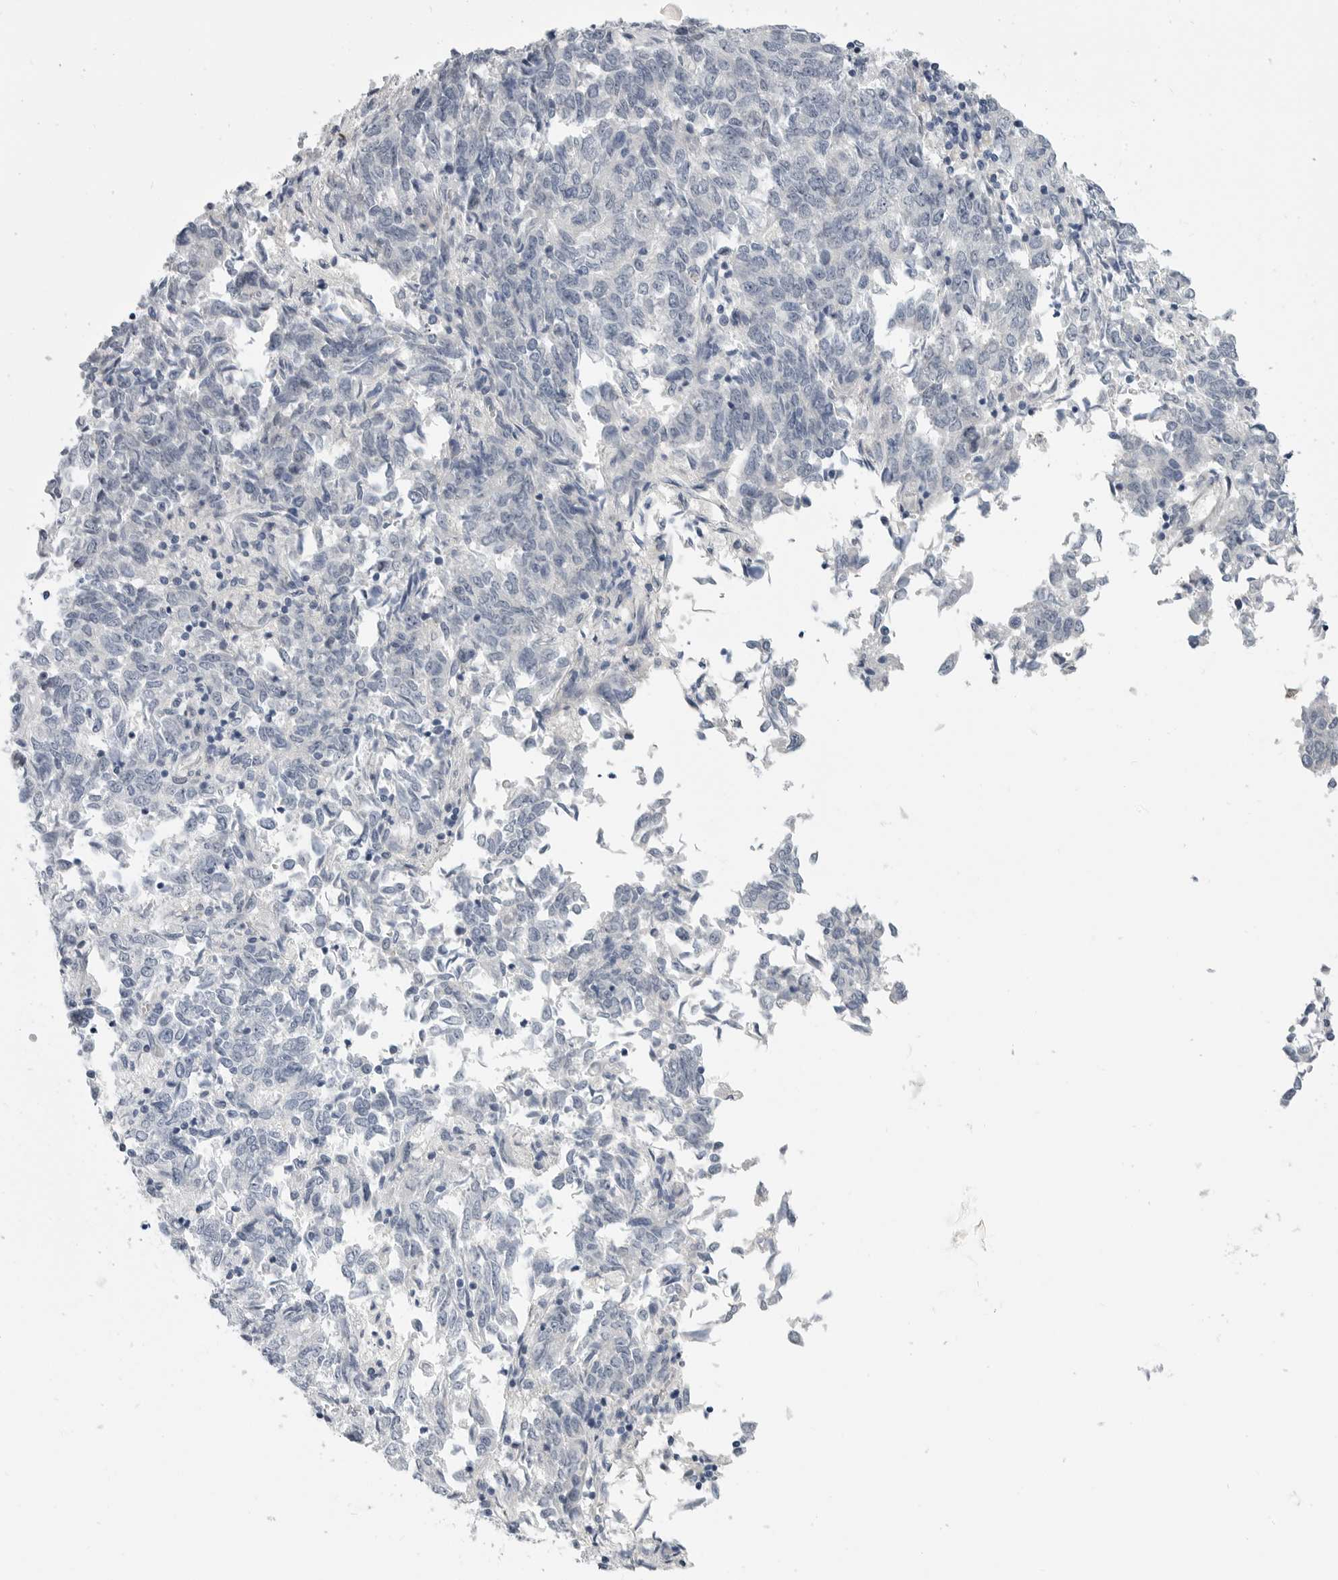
{"staining": {"intensity": "negative", "quantity": "none", "location": "none"}, "tissue": "endometrial cancer", "cell_type": "Tumor cells", "image_type": "cancer", "snomed": [{"axis": "morphology", "description": "Adenocarcinoma, NOS"}, {"axis": "topography", "description": "Endometrium"}], "caption": "DAB immunohistochemical staining of human endometrial cancer exhibits no significant staining in tumor cells.", "gene": "PLN", "patient": {"sex": "female", "age": 80}}